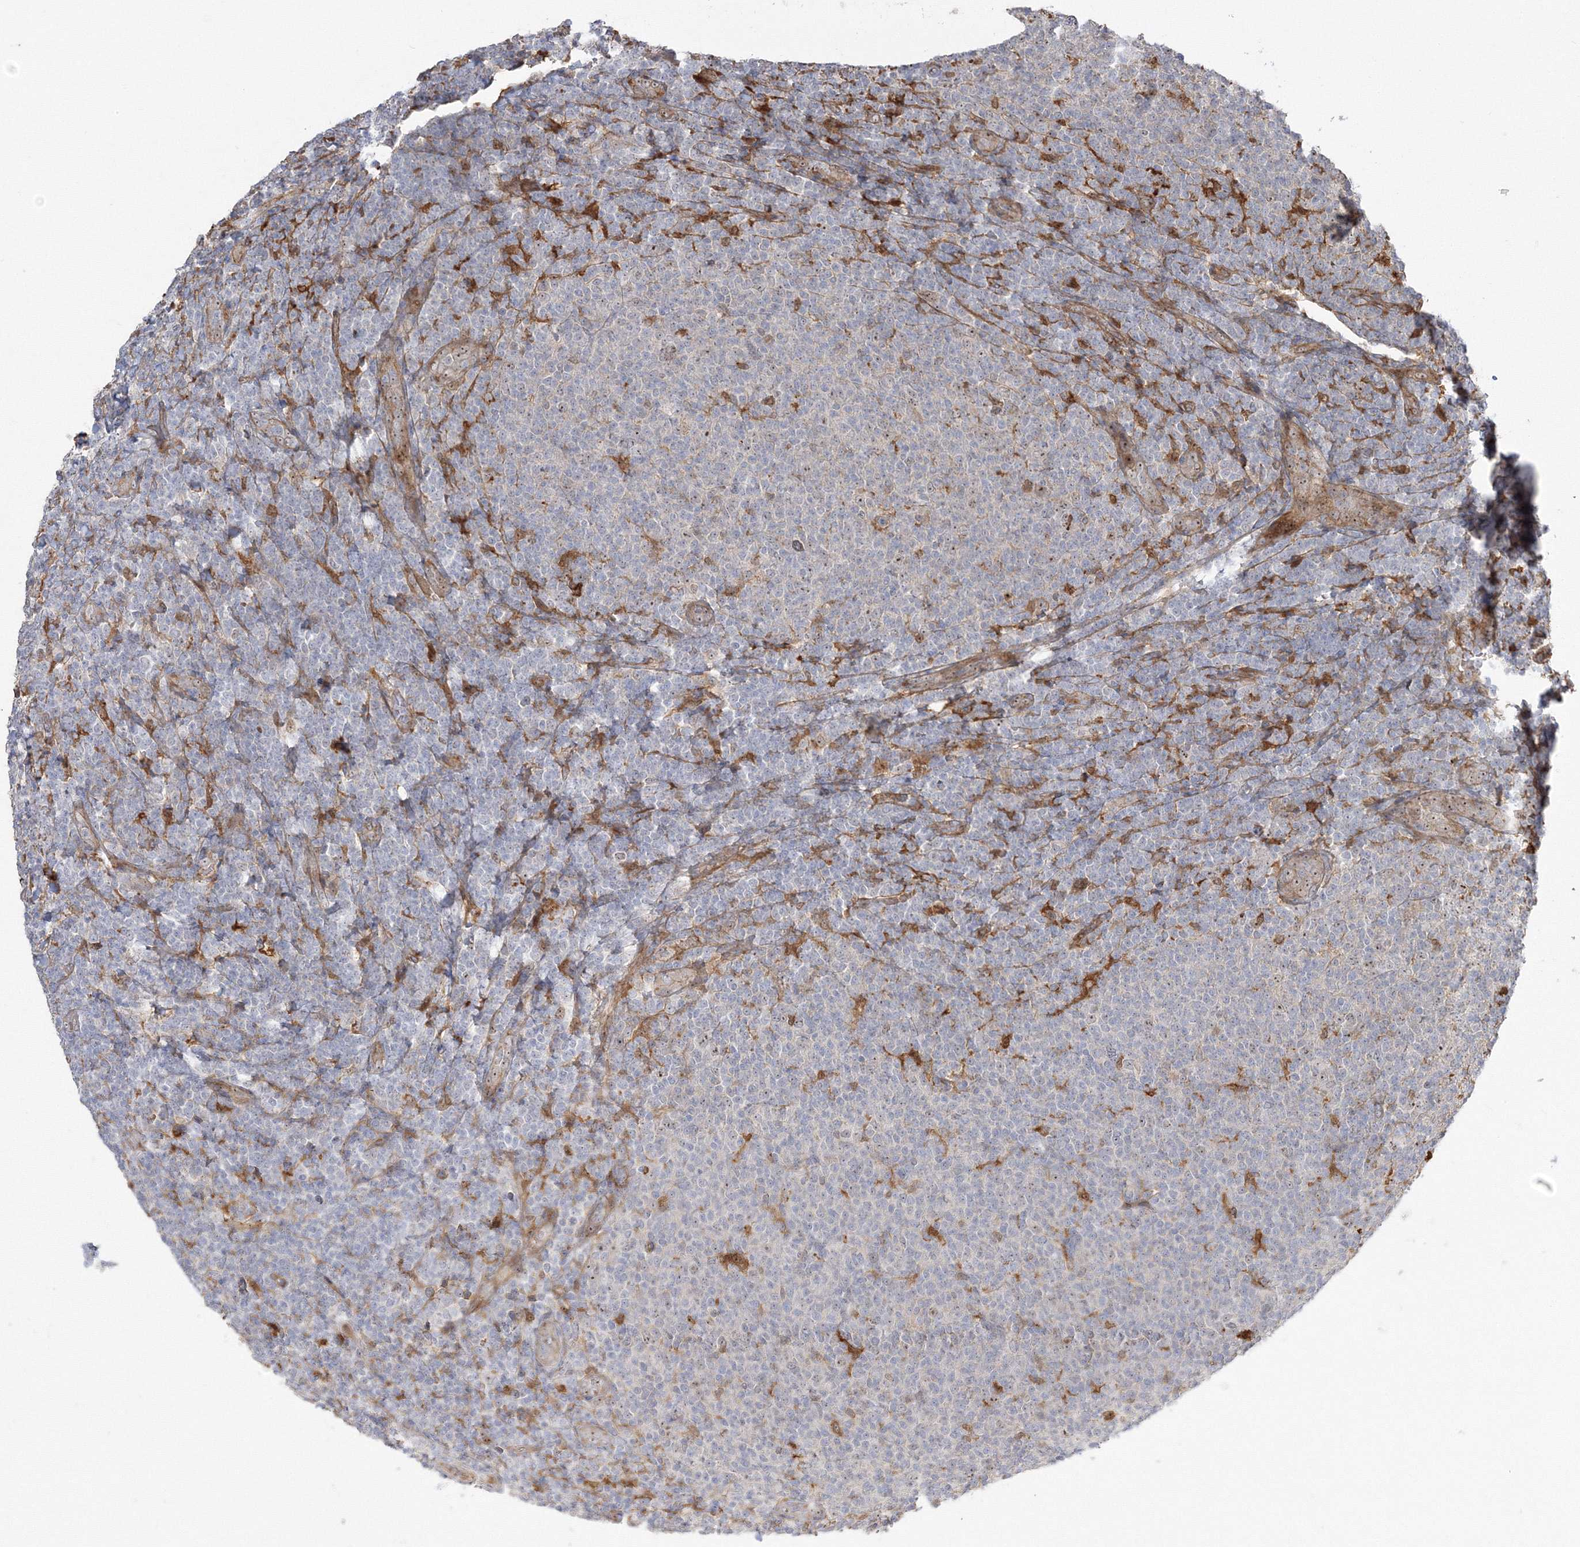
{"staining": {"intensity": "moderate", "quantity": "25%-75%", "location": "nuclear"}, "tissue": "lymphoma", "cell_type": "Tumor cells", "image_type": "cancer", "snomed": [{"axis": "morphology", "description": "Malignant lymphoma, non-Hodgkin's type, Low grade"}, {"axis": "topography", "description": "Lymph node"}], "caption": "A medium amount of moderate nuclear staining is seen in about 25%-75% of tumor cells in lymphoma tissue.", "gene": "NPM3", "patient": {"sex": "male", "age": 66}}